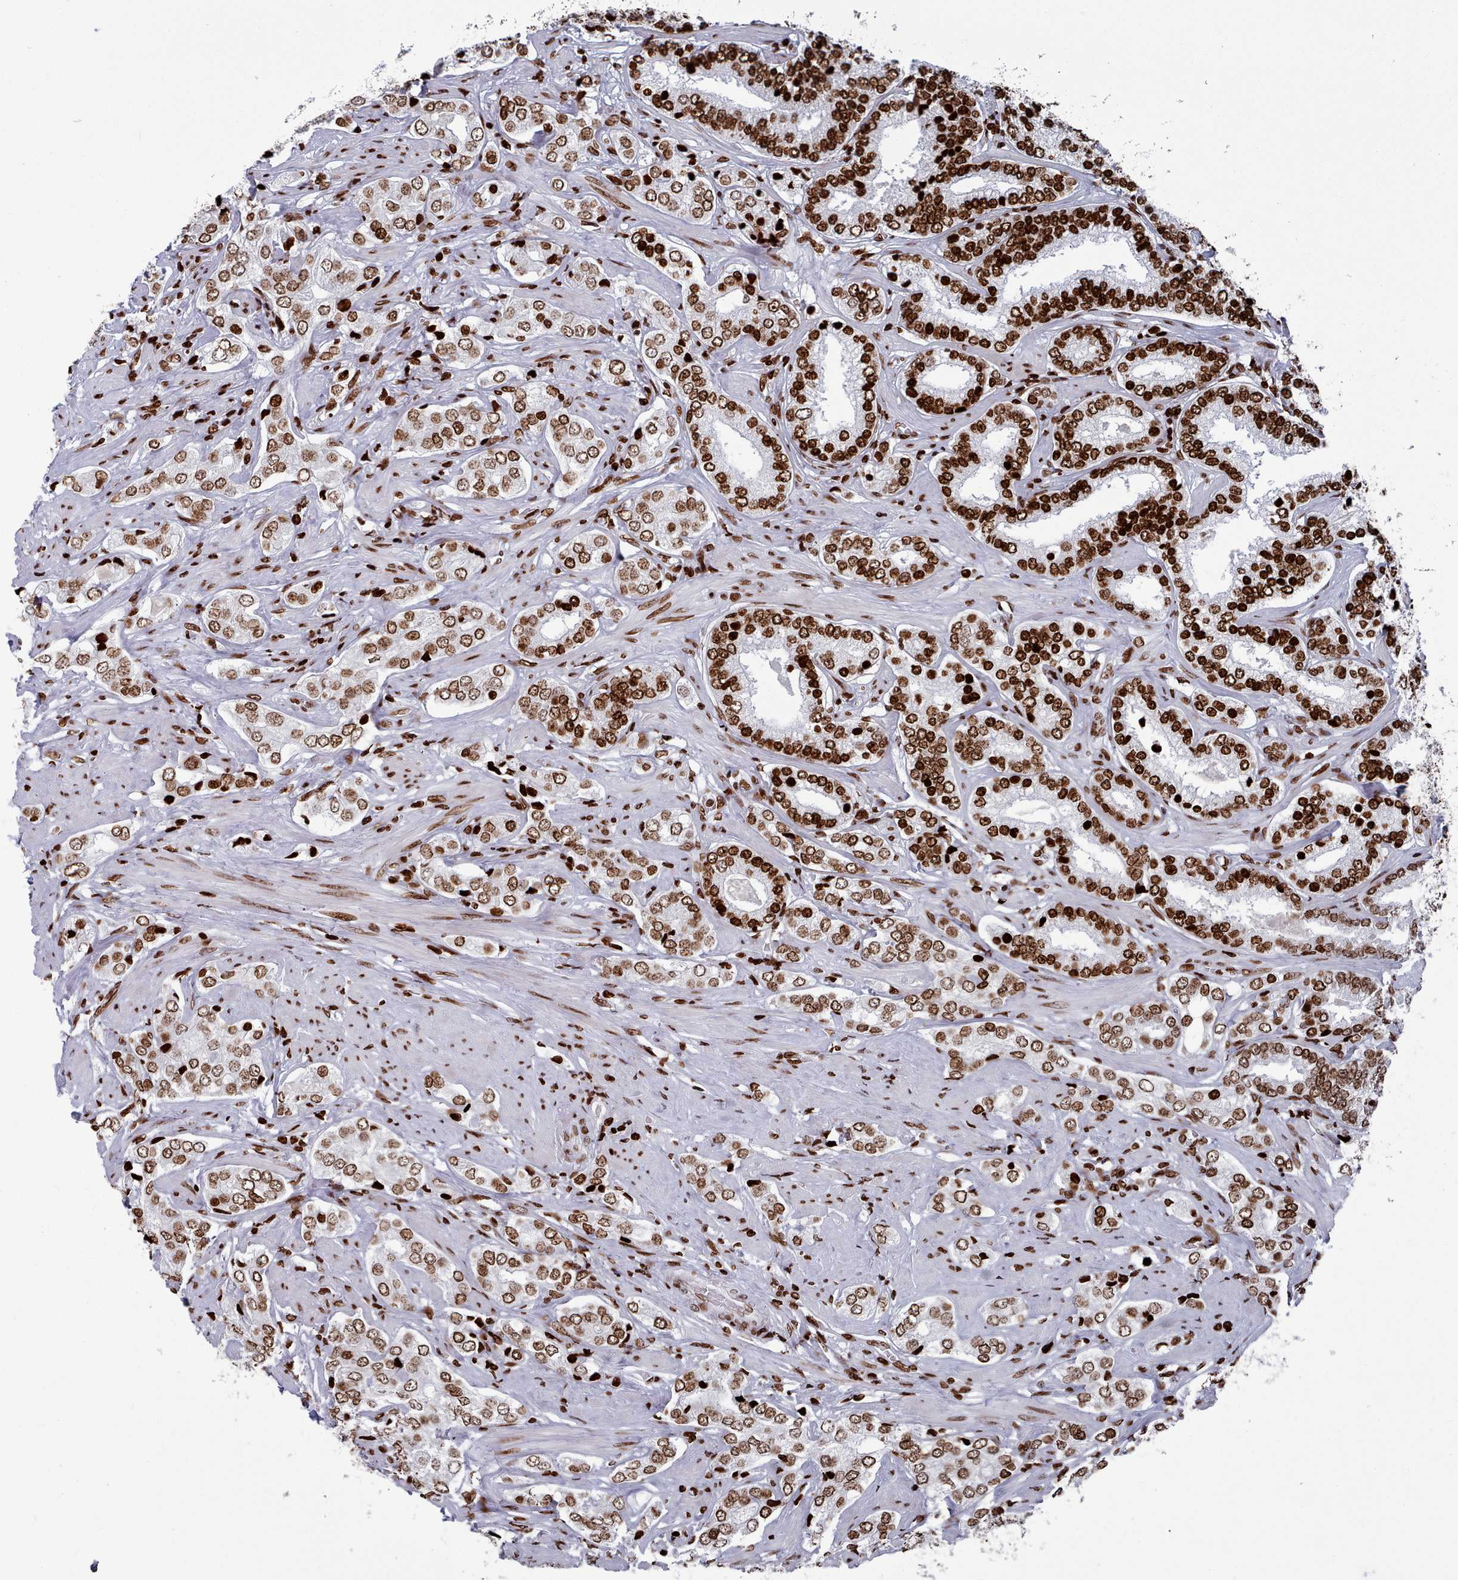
{"staining": {"intensity": "strong", "quantity": ">75%", "location": "nuclear"}, "tissue": "prostate cancer", "cell_type": "Tumor cells", "image_type": "cancer", "snomed": [{"axis": "morphology", "description": "Adenocarcinoma, High grade"}, {"axis": "topography", "description": "Prostate"}], "caption": "Immunohistochemistry (IHC) of prostate high-grade adenocarcinoma demonstrates high levels of strong nuclear positivity in approximately >75% of tumor cells. (brown staining indicates protein expression, while blue staining denotes nuclei).", "gene": "PCDHB12", "patient": {"sex": "male", "age": 71}}